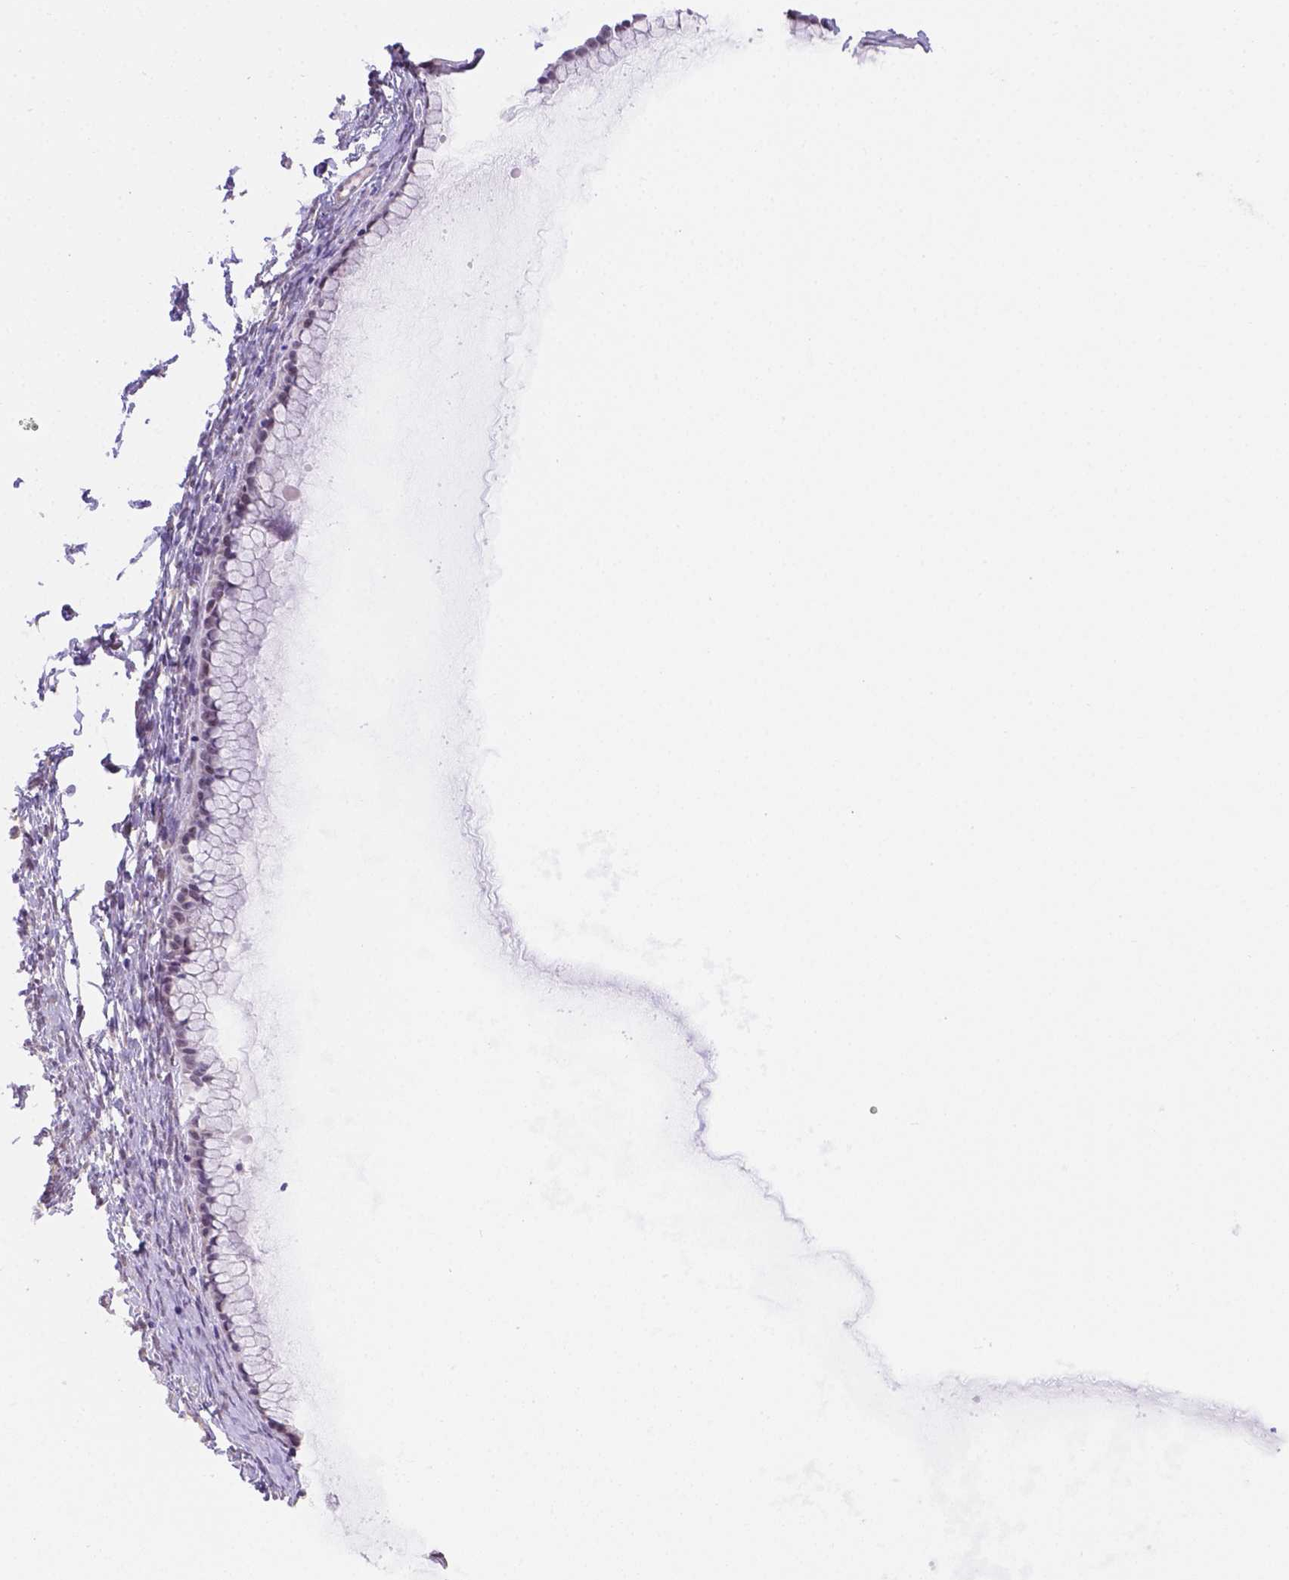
{"staining": {"intensity": "negative", "quantity": "none", "location": "none"}, "tissue": "ovarian cancer", "cell_type": "Tumor cells", "image_type": "cancer", "snomed": [{"axis": "morphology", "description": "Cystadenocarcinoma, mucinous, NOS"}, {"axis": "topography", "description": "Ovary"}], "caption": "Immunohistochemical staining of human ovarian cancer (mucinous cystadenocarcinoma) displays no significant staining in tumor cells.", "gene": "NXPE2", "patient": {"sex": "female", "age": 41}}